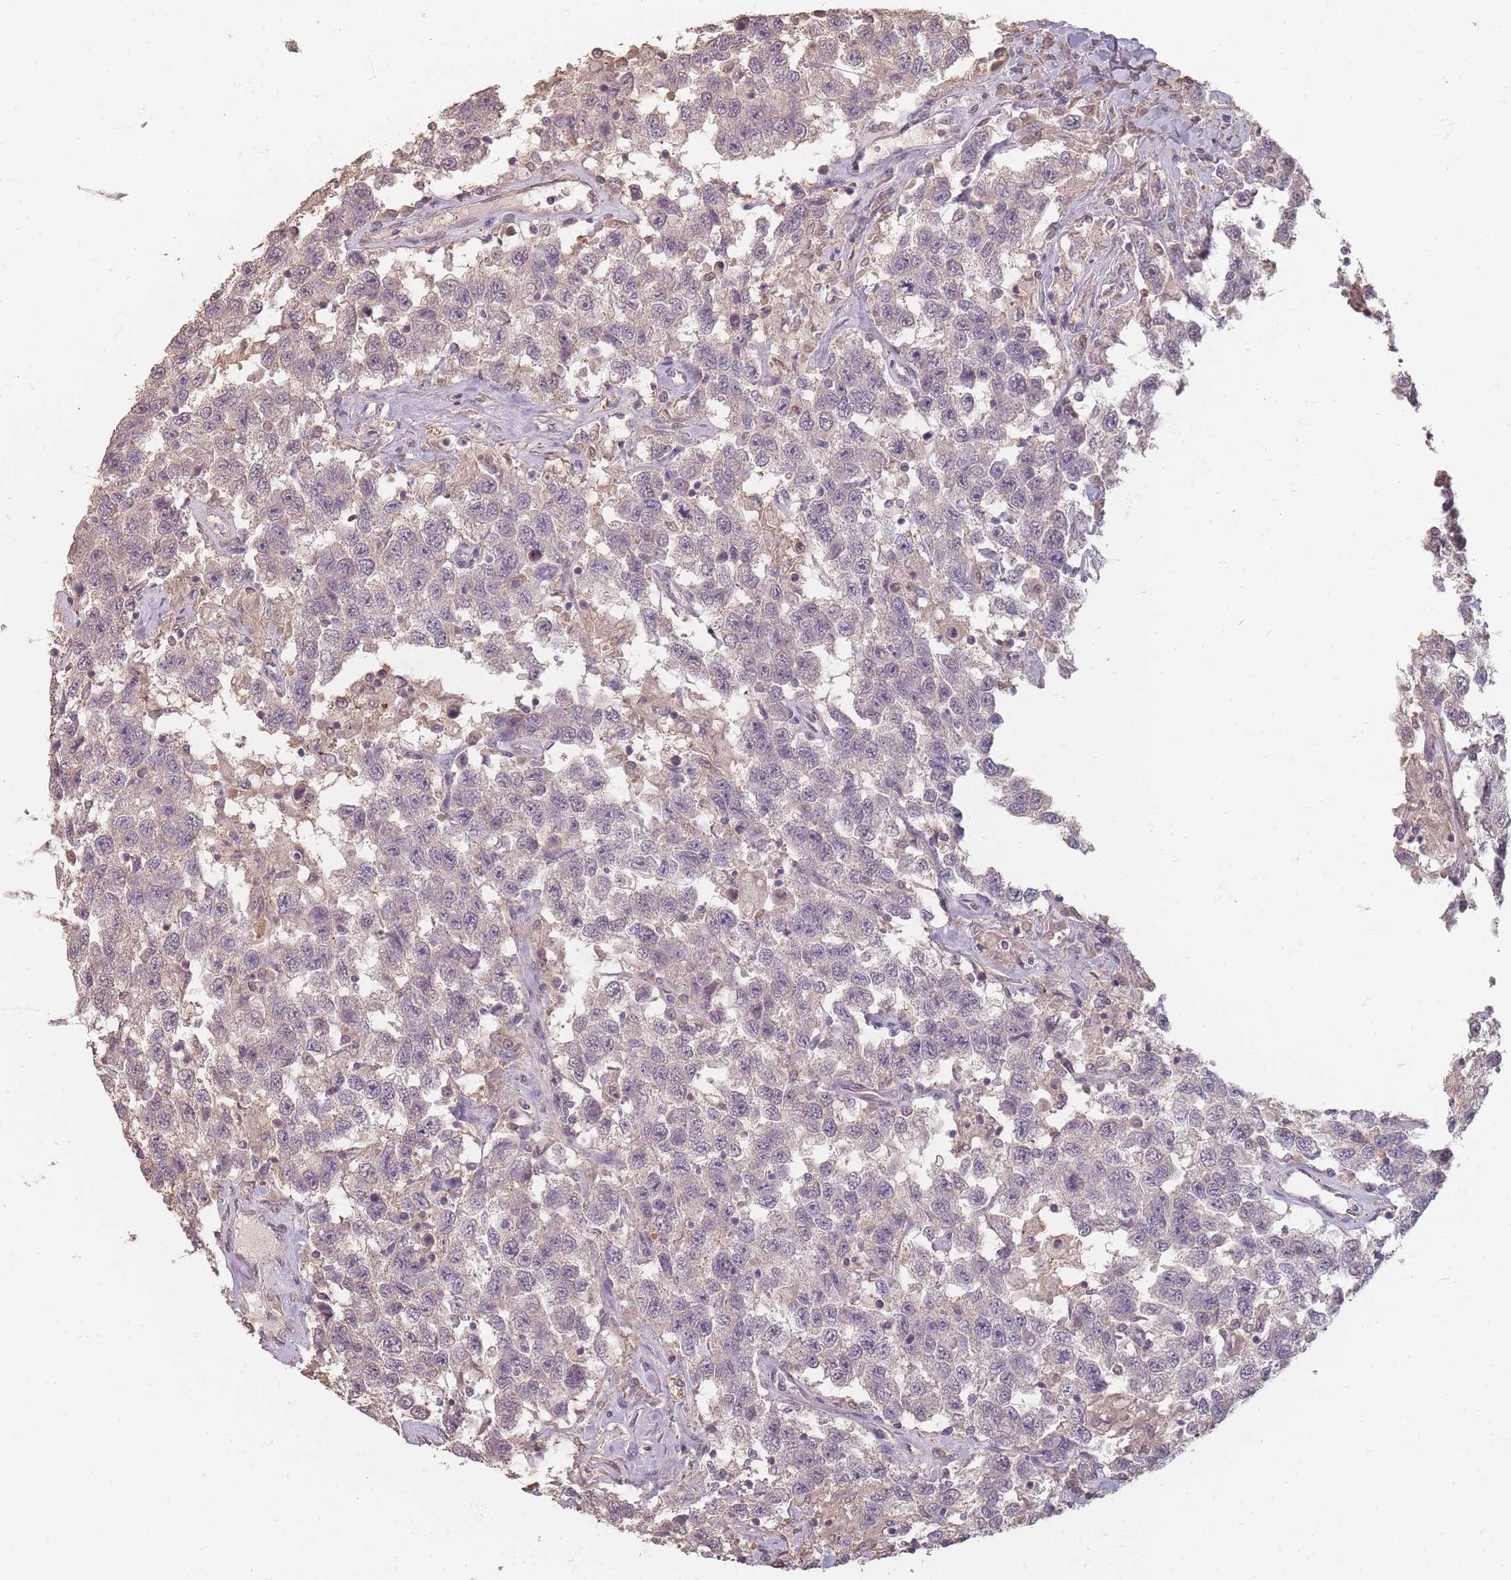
{"staining": {"intensity": "negative", "quantity": "none", "location": "none"}, "tissue": "testis cancer", "cell_type": "Tumor cells", "image_type": "cancer", "snomed": [{"axis": "morphology", "description": "Seminoma, NOS"}, {"axis": "topography", "description": "Testis"}], "caption": "Immunohistochemistry of seminoma (testis) demonstrates no expression in tumor cells.", "gene": "RFTN1", "patient": {"sex": "male", "age": 41}}